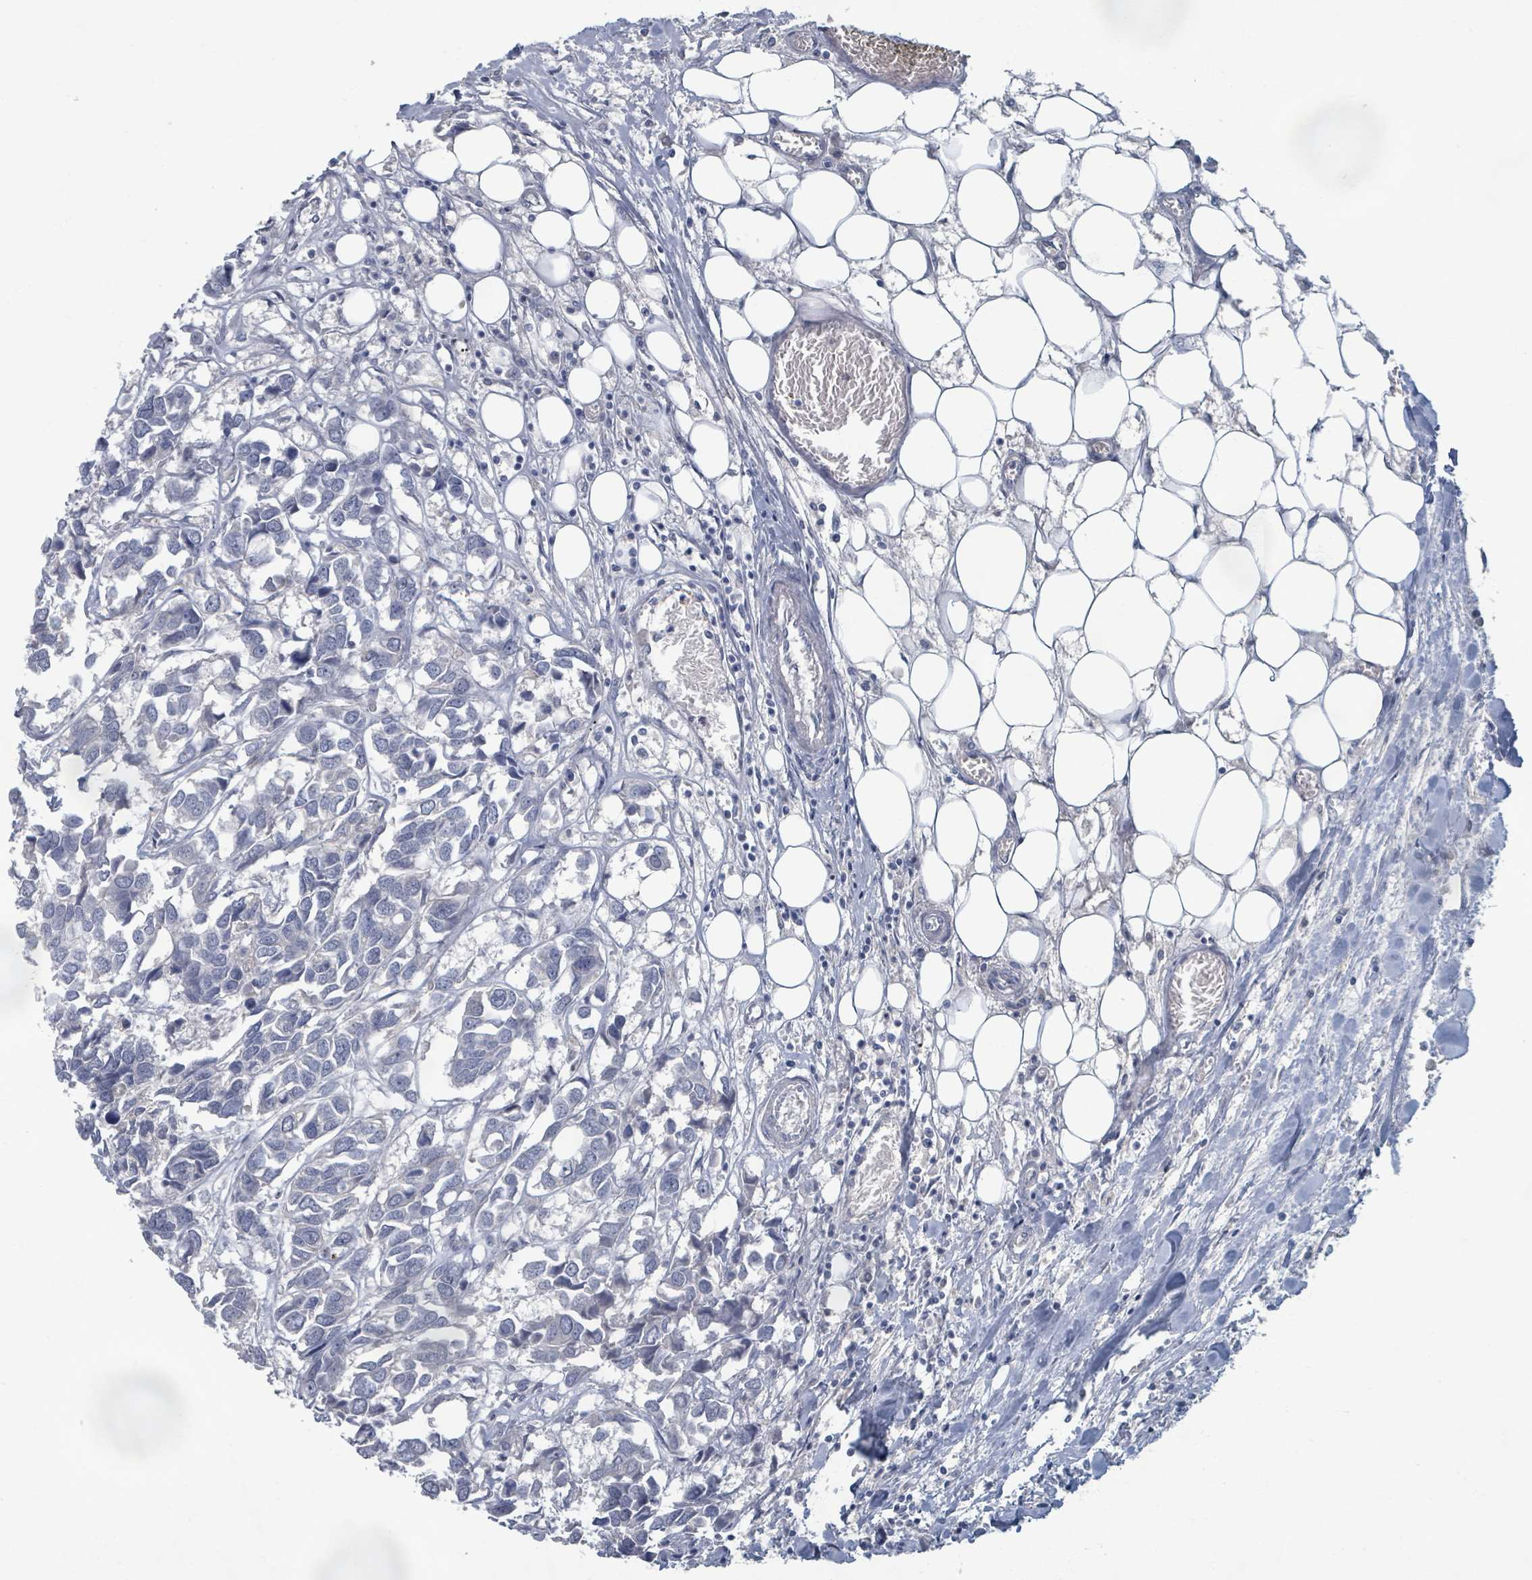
{"staining": {"intensity": "negative", "quantity": "none", "location": "none"}, "tissue": "breast cancer", "cell_type": "Tumor cells", "image_type": "cancer", "snomed": [{"axis": "morphology", "description": "Duct carcinoma"}, {"axis": "topography", "description": "Breast"}], "caption": "This is an immunohistochemistry (IHC) photomicrograph of breast intraductal carcinoma. There is no expression in tumor cells.", "gene": "WNT11", "patient": {"sex": "female", "age": 83}}